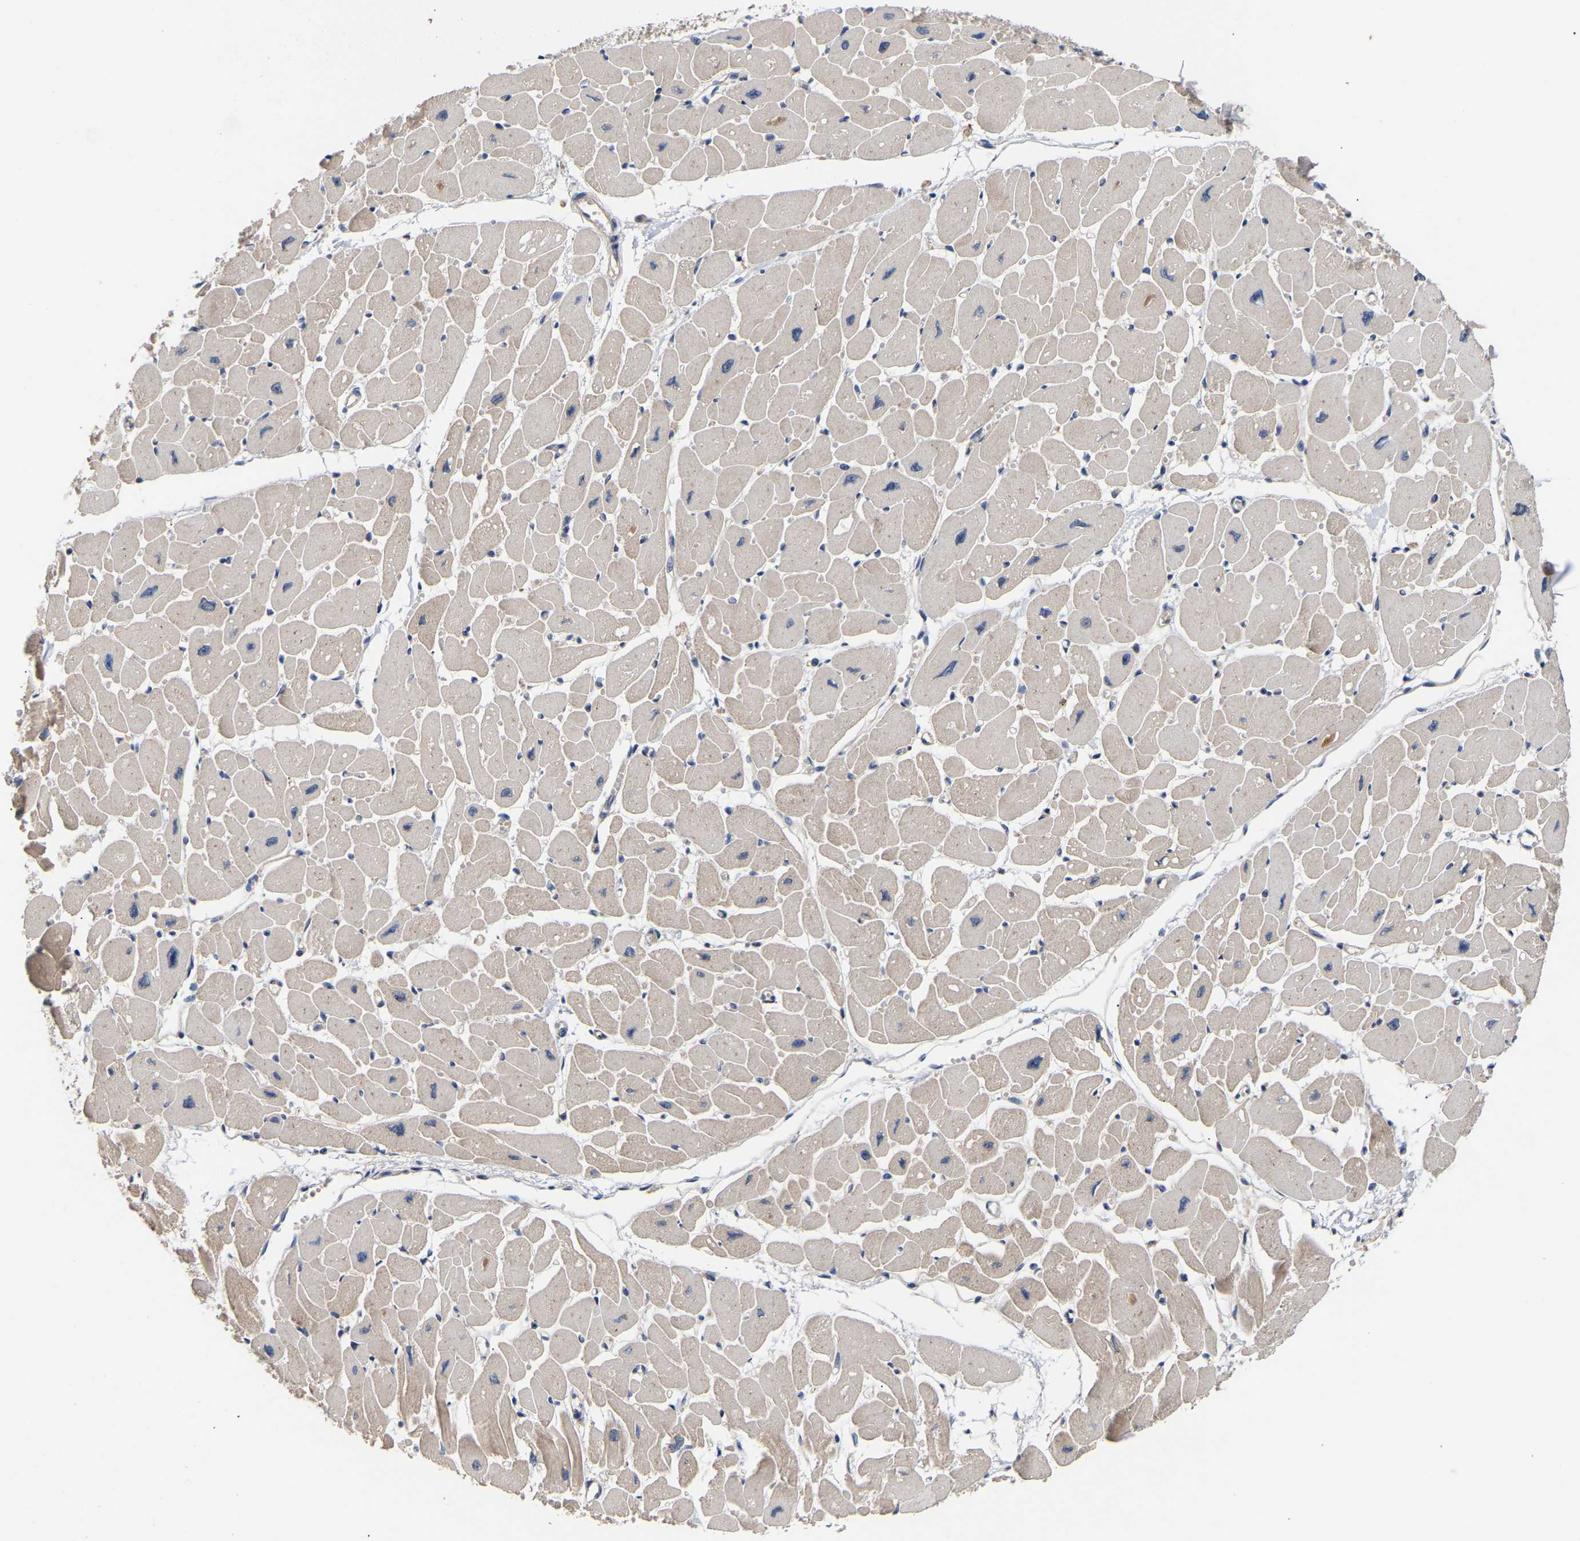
{"staining": {"intensity": "moderate", "quantity": "25%-75%", "location": "cytoplasmic/membranous"}, "tissue": "heart muscle", "cell_type": "Cardiomyocytes", "image_type": "normal", "snomed": [{"axis": "morphology", "description": "Normal tissue, NOS"}, {"axis": "topography", "description": "Heart"}], "caption": "A high-resolution photomicrograph shows immunohistochemistry (IHC) staining of normal heart muscle, which shows moderate cytoplasmic/membranous positivity in approximately 25%-75% of cardiomyocytes.", "gene": "KASH5", "patient": {"sex": "female", "age": 54}}